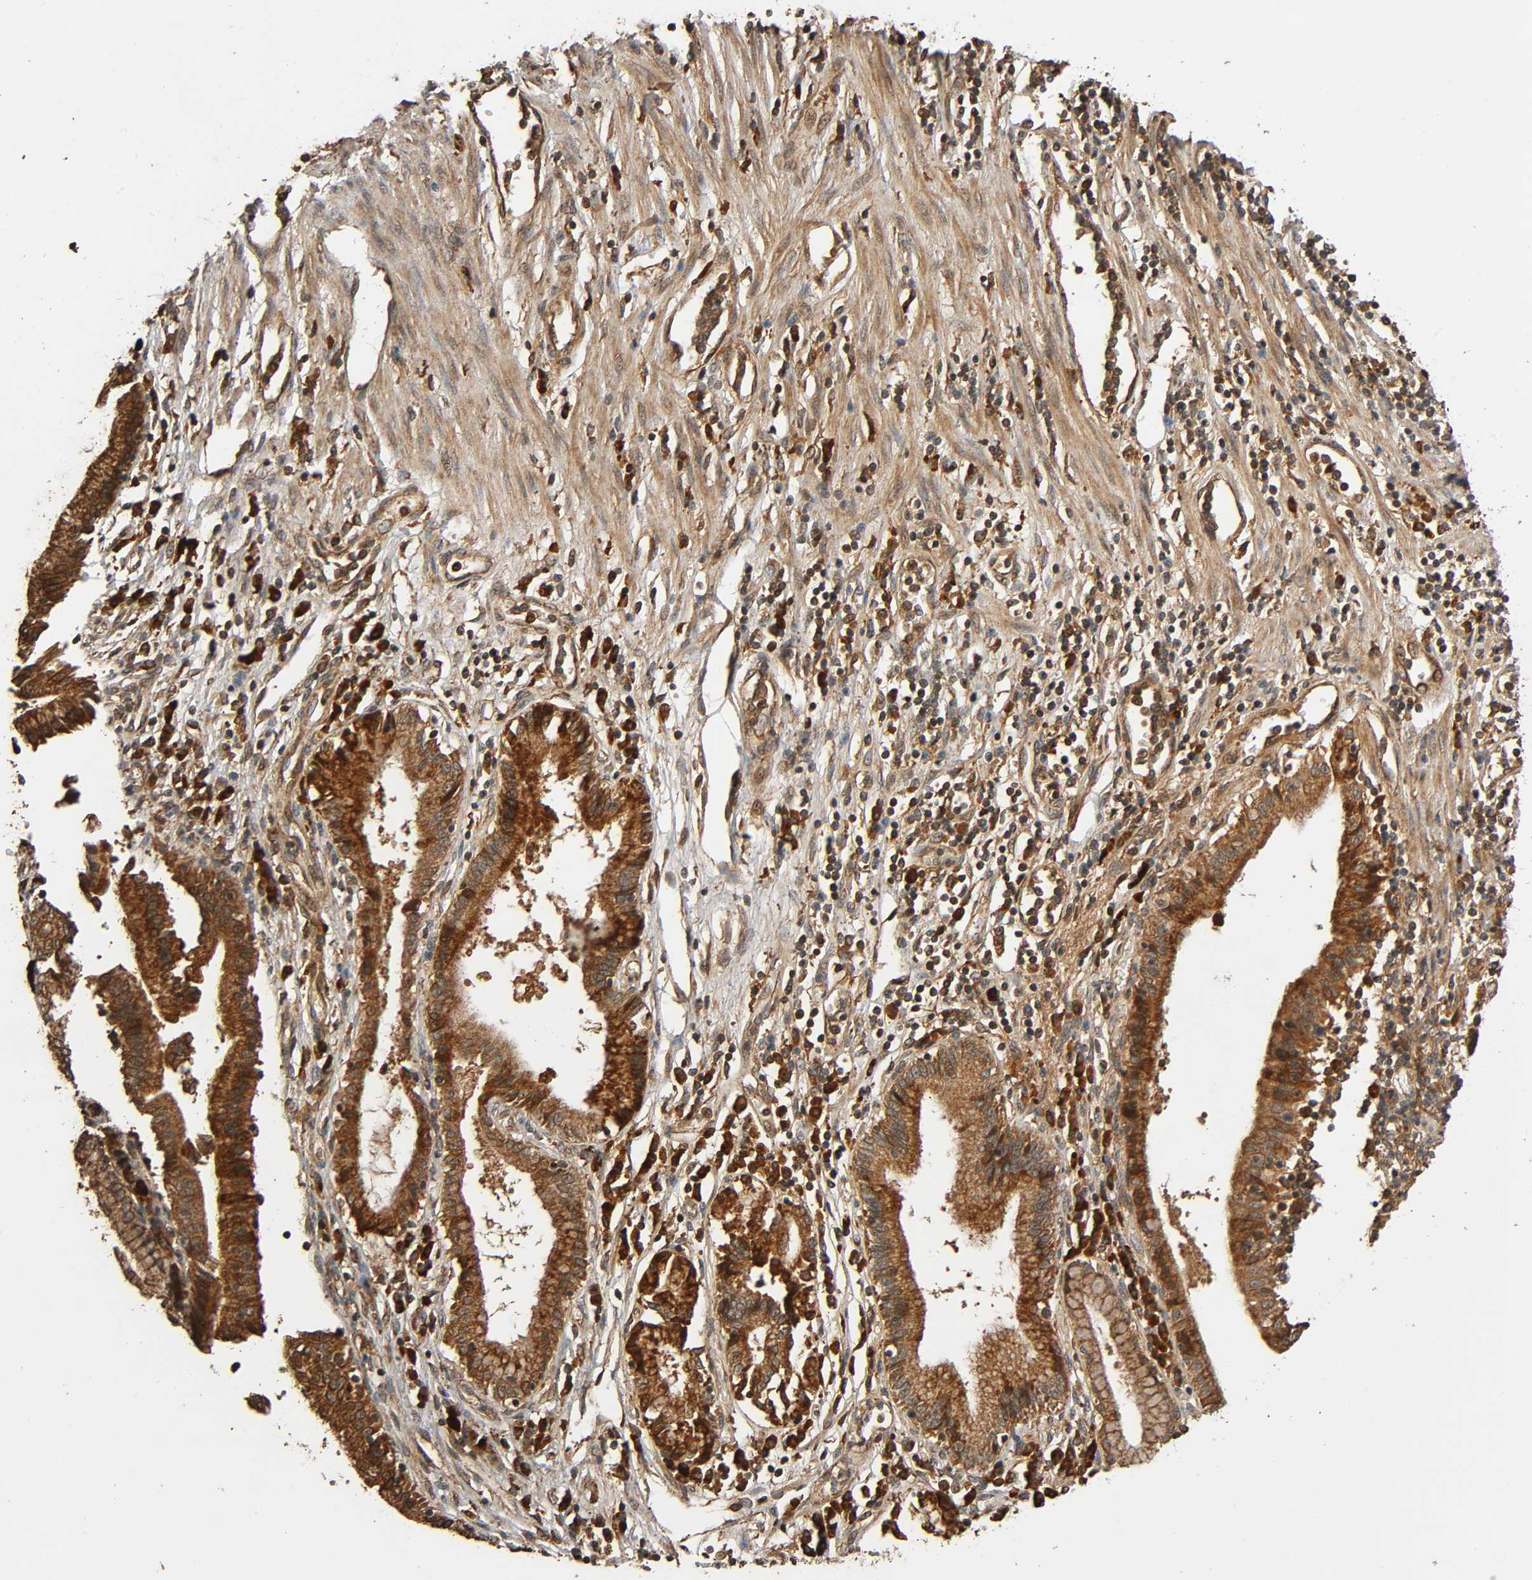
{"staining": {"intensity": "strong", "quantity": ">75%", "location": "cytoplasmic/membranous"}, "tissue": "pancreatic cancer", "cell_type": "Tumor cells", "image_type": "cancer", "snomed": [{"axis": "morphology", "description": "Adenocarcinoma, NOS"}, {"axis": "topography", "description": "Pancreas"}], "caption": "DAB immunohistochemical staining of human adenocarcinoma (pancreatic) shows strong cytoplasmic/membranous protein expression in approximately >75% of tumor cells. (Stains: DAB in brown, nuclei in blue, Microscopy: brightfield microscopy at high magnification).", "gene": "MAP3K8", "patient": {"sex": "female", "age": 48}}